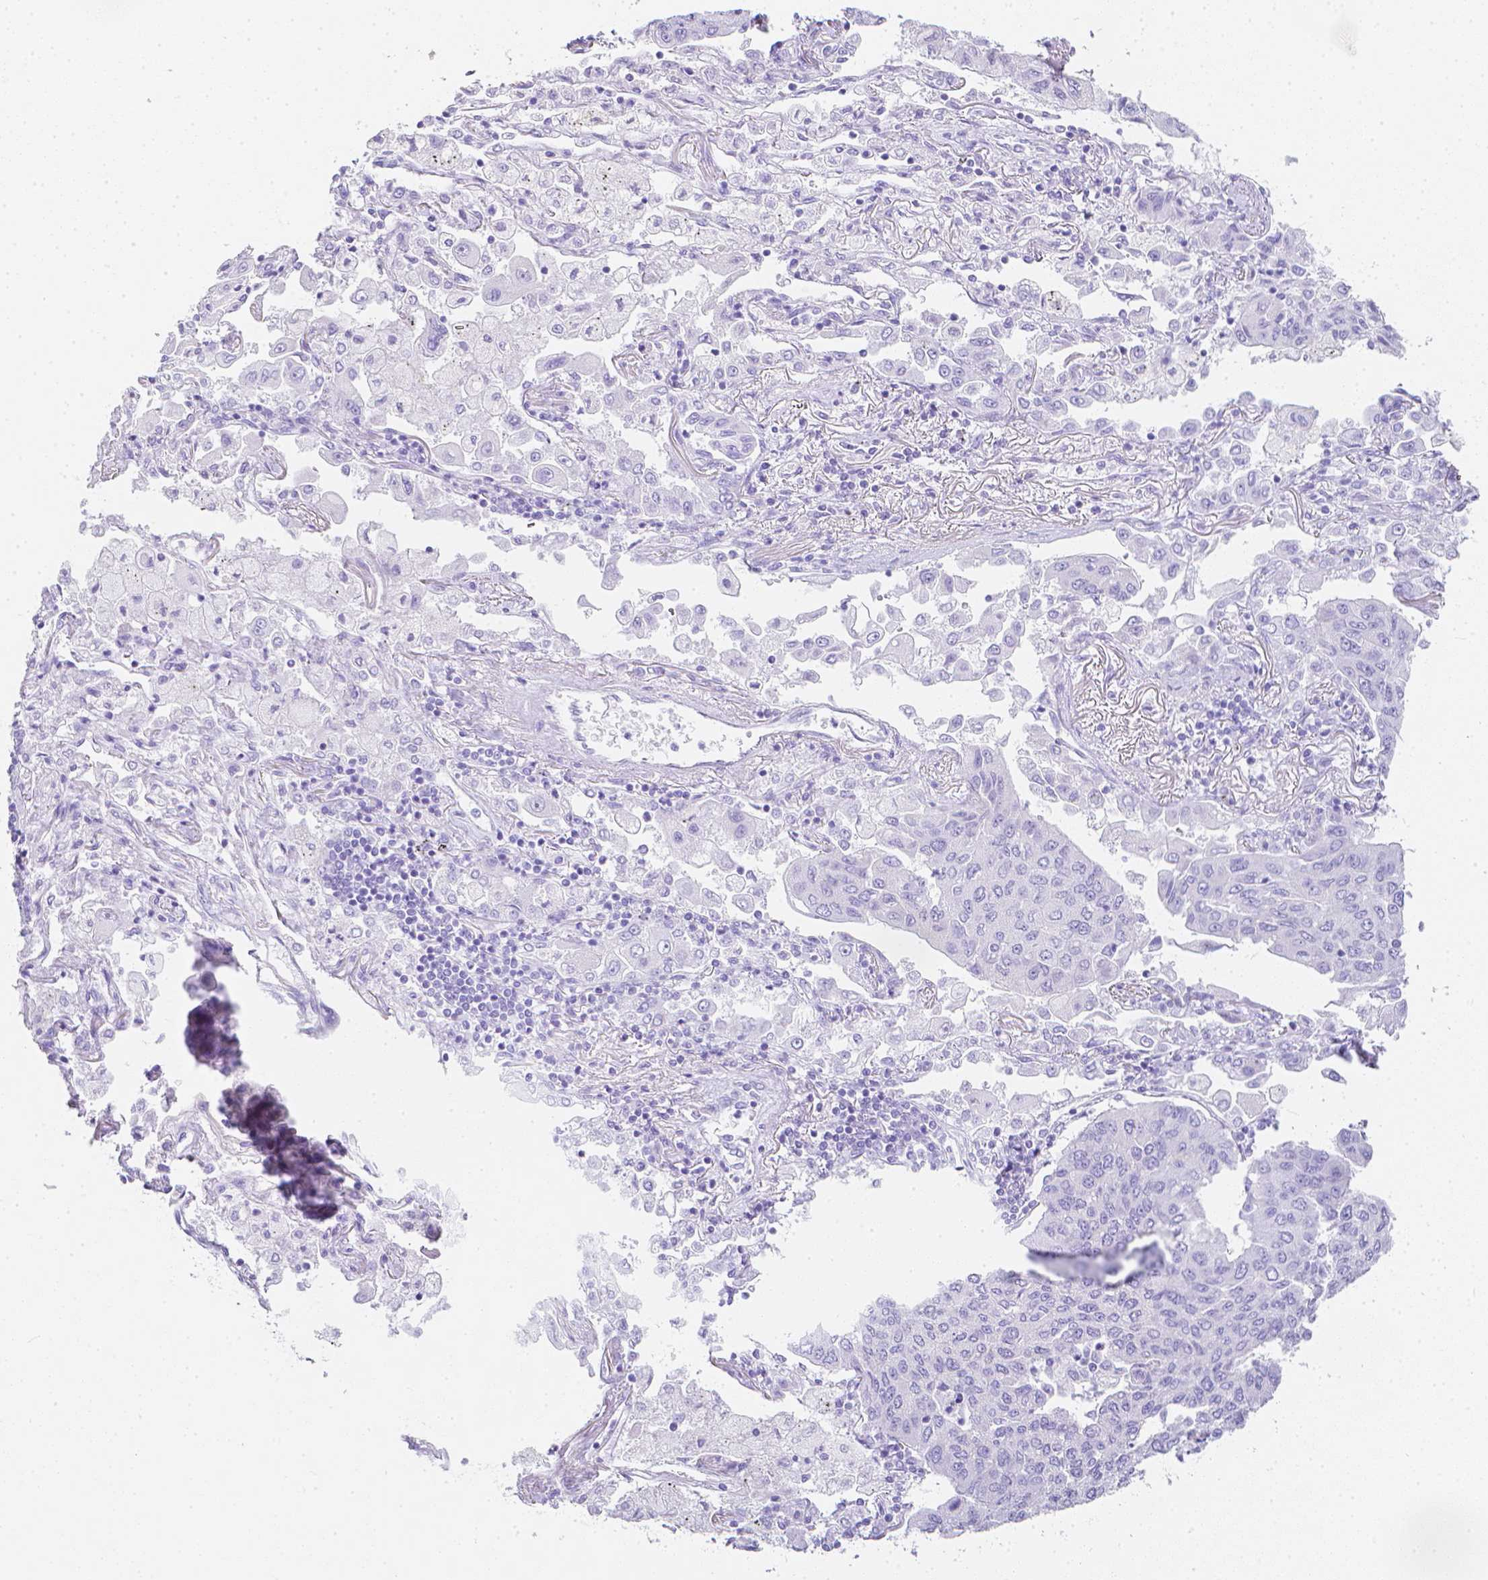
{"staining": {"intensity": "negative", "quantity": "none", "location": "none"}, "tissue": "lung cancer", "cell_type": "Tumor cells", "image_type": "cancer", "snomed": [{"axis": "morphology", "description": "Squamous cell carcinoma, NOS"}, {"axis": "topography", "description": "Lung"}], "caption": "DAB immunohistochemical staining of squamous cell carcinoma (lung) reveals no significant positivity in tumor cells. (DAB (3,3'-diaminobenzidine) immunohistochemistry (IHC) with hematoxylin counter stain).", "gene": "LGALS4", "patient": {"sex": "male", "age": 74}}